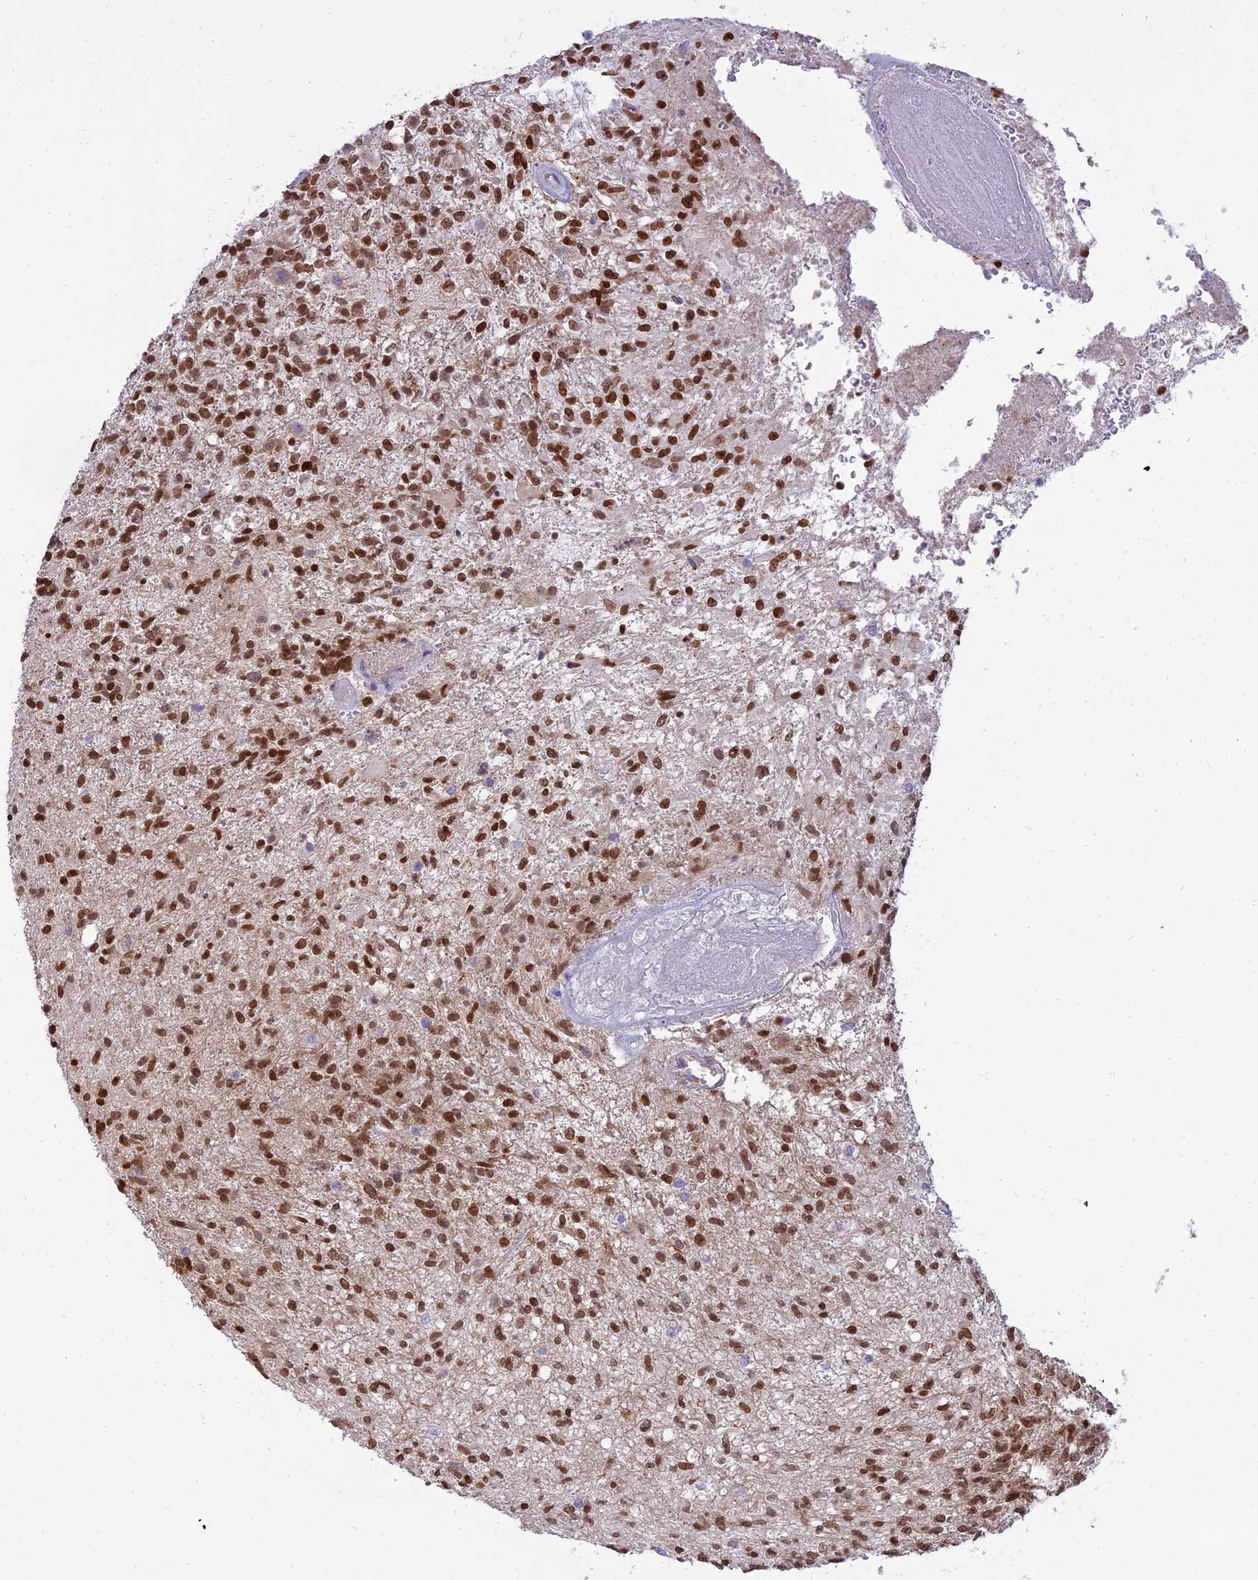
{"staining": {"intensity": "strong", "quantity": ">75%", "location": "nuclear"}, "tissue": "glioma", "cell_type": "Tumor cells", "image_type": "cancer", "snomed": [{"axis": "morphology", "description": "Glioma, malignant, High grade"}, {"axis": "topography", "description": "Brain"}], "caption": "This photomicrograph reveals immunohistochemistry staining of glioma, with high strong nuclear expression in about >75% of tumor cells.", "gene": "CENPV", "patient": {"sex": "male", "age": 56}}